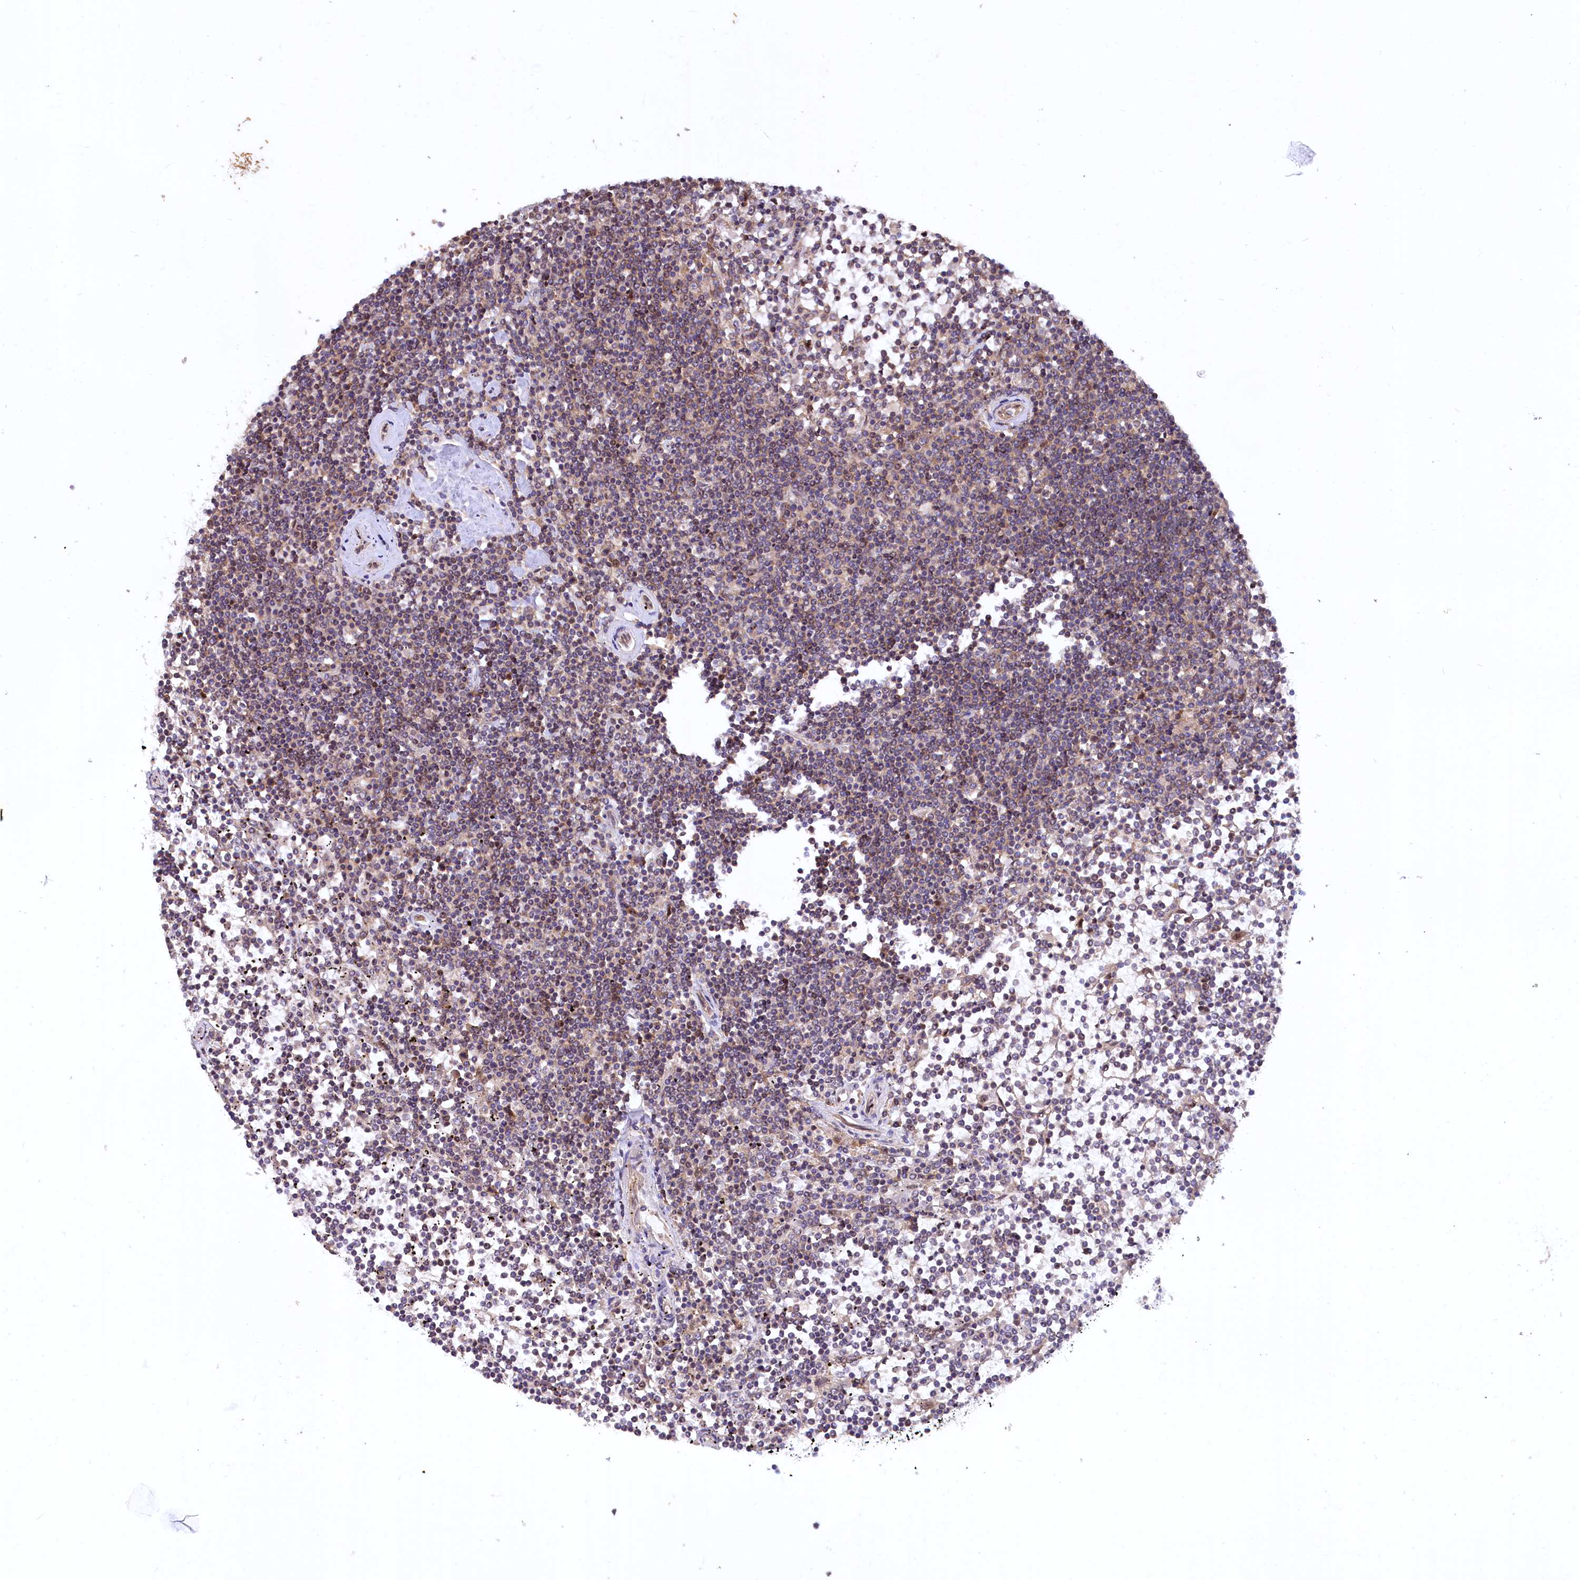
{"staining": {"intensity": "weak", "quantity": "25%-75%", "location": "cytoplasmic/membranous"}, "tissue": "lymphoma", "cell_type": "Tumor cells", "image_type": "cancer", "snomed": [{"axis": "morphology", "description": "Malignant lymphoma, non-Hodgkin's type, Low grade"}, {"axis": "topography", "description": "Spleen"}], "caption": "Human malignant lymphoma, non-Hodgkin's type (low-grade) stained with a brown dye shows weak cytoplasmic/membranous positive expression in about 25%-75% of tumor cells.", "gene": "N4BP2L1", "patient": {"sex": "female", "age": 19}}